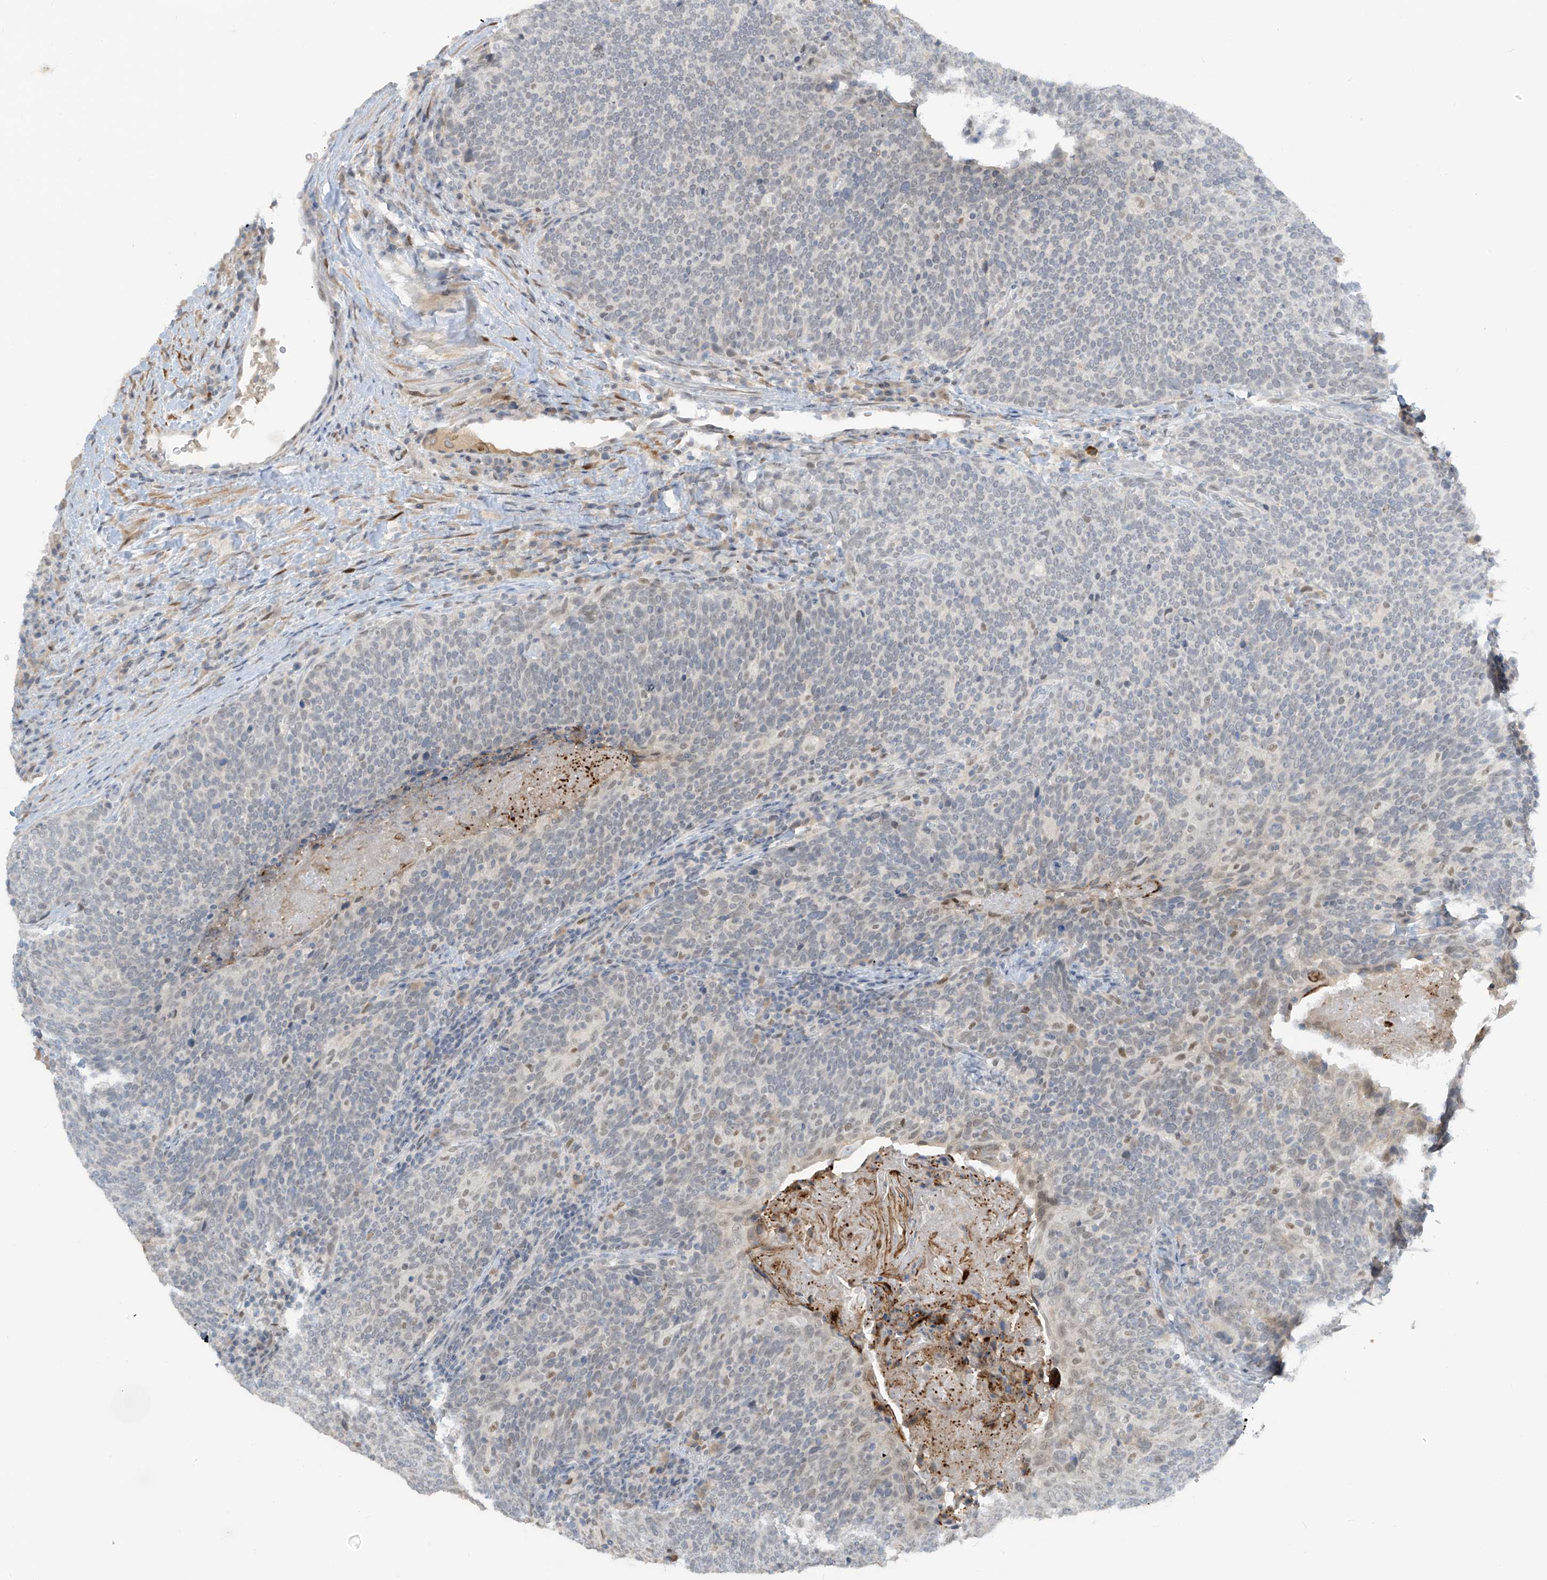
{"staining": {"intensity": "negative", "quantity": "none", "location": "none"}, "tissue": "head and neck cancer", "cell_type": "Tumor cells", "image_type": "cancer", "snomed": [{"axis": "morphology", "description": "Squamous cell carcinoma, NOS"}, {"axis": "morphology", "description": "Squamous cell carcinoma, metastatic, NOS"}, {"axis": "topography", "description": "Lymph node"}, {"axis": "topography", "description": "Head-Neck"}], "caption": "IHC of human head and neck cancer (metastatic squamous cell carcinoma) shows no expression in tumor cells.", "gene": "METAP1D", "patient": {"sex": "male", "age": 62}}